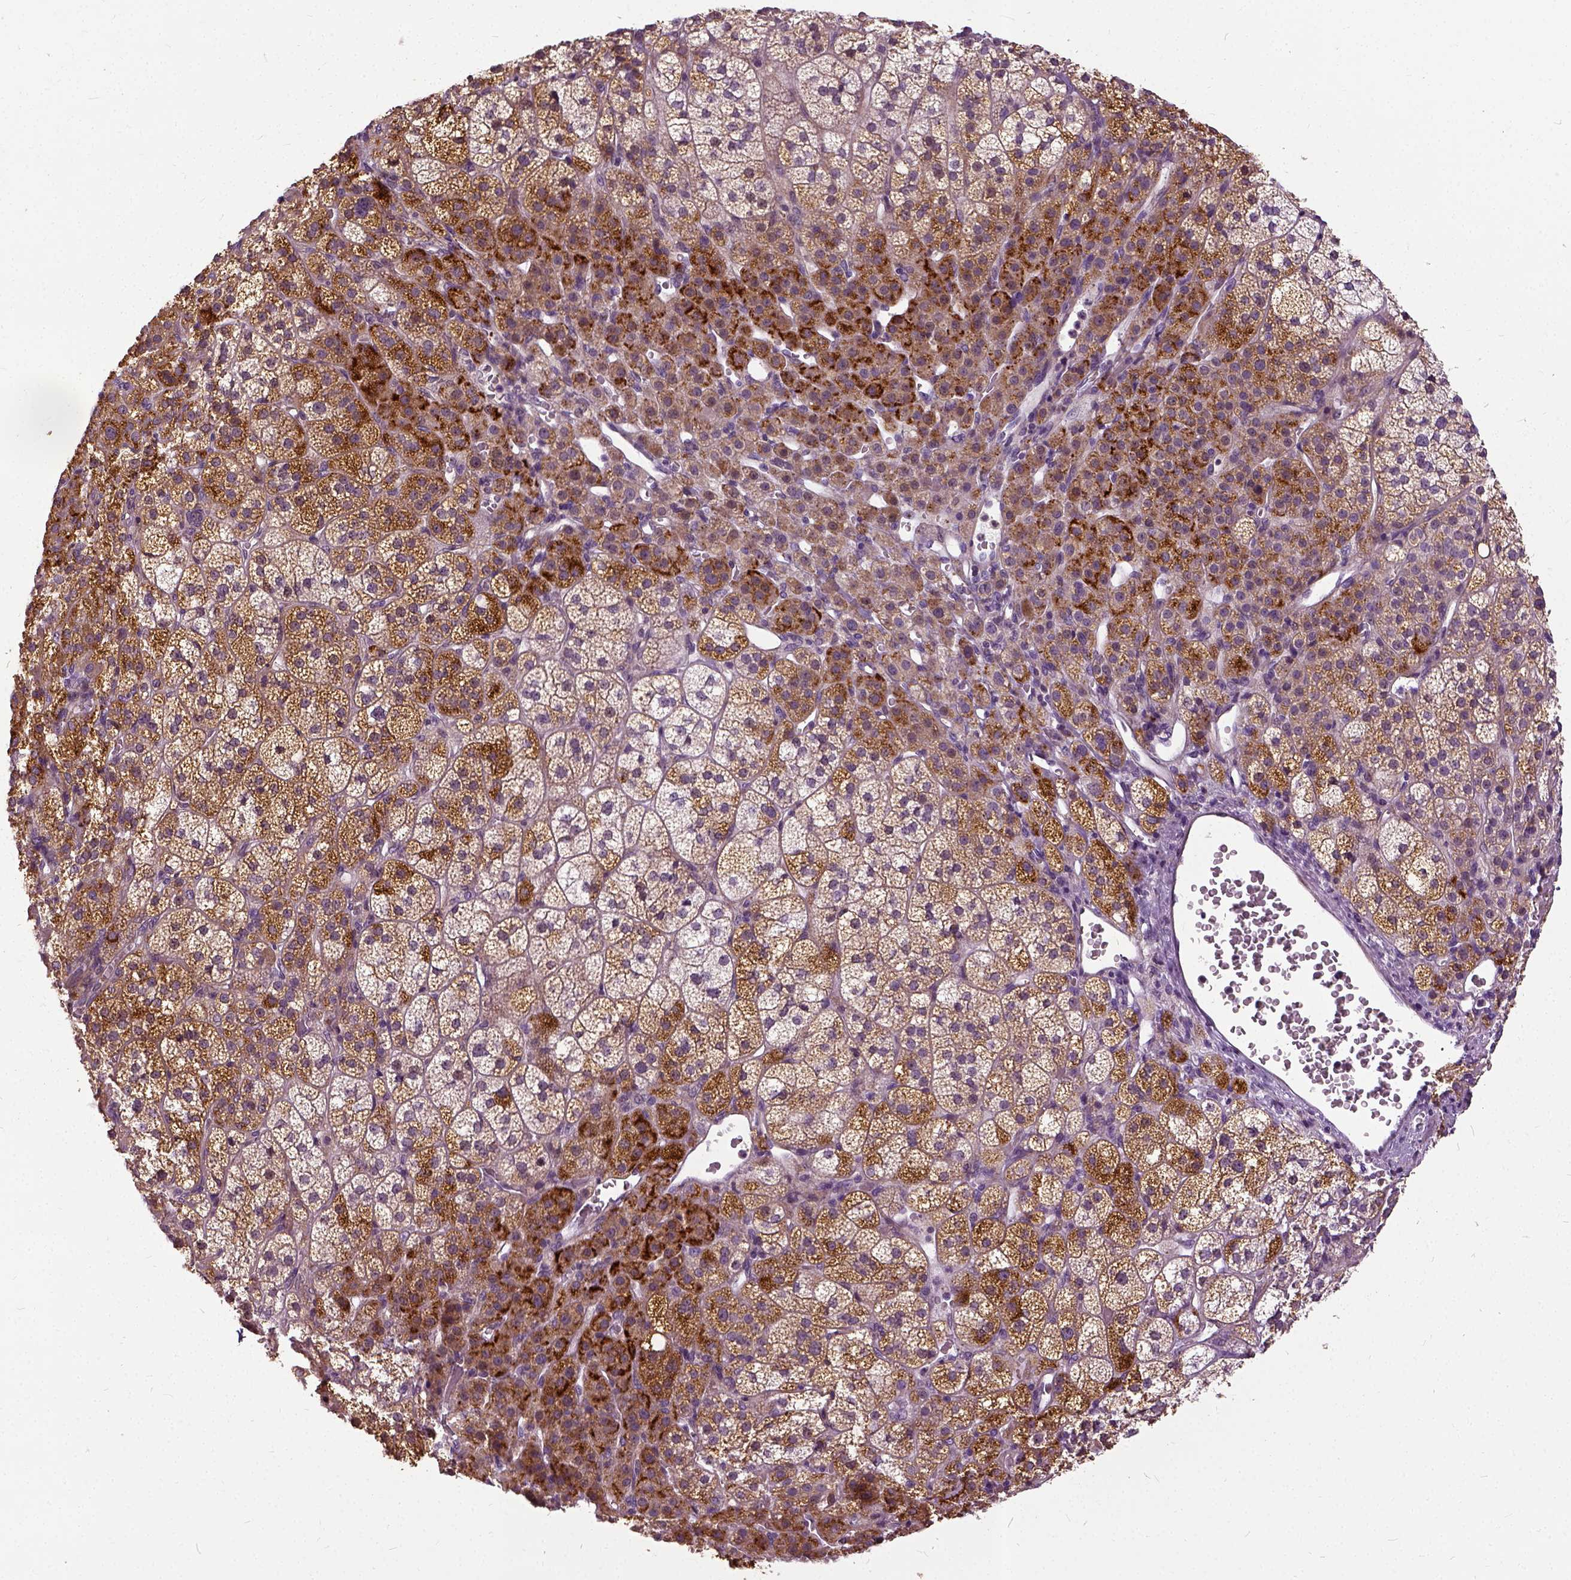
{"staining": {"intensity": "strong", "quantity": "25%-75%", "location": "cytoplasmic/membranous"}, "tissue": "adrenal gland", "cell_type": "Glandular cells", "image_type": "normal", "snomed": [{"axis": "morphology", "description": "Normal tissue, NOS"}, {"axis": "topography", "description": "Adrenal gland"}], "caption": "About 25%-75% of glandular cells in unremarkable human adrenal gland exhibit strong cytoplasmic/membranous protein expression as visualized by brown immunohistochemical staining.", "gene": "ILRUN", "patient": {"sex": "female", "age": 60}}